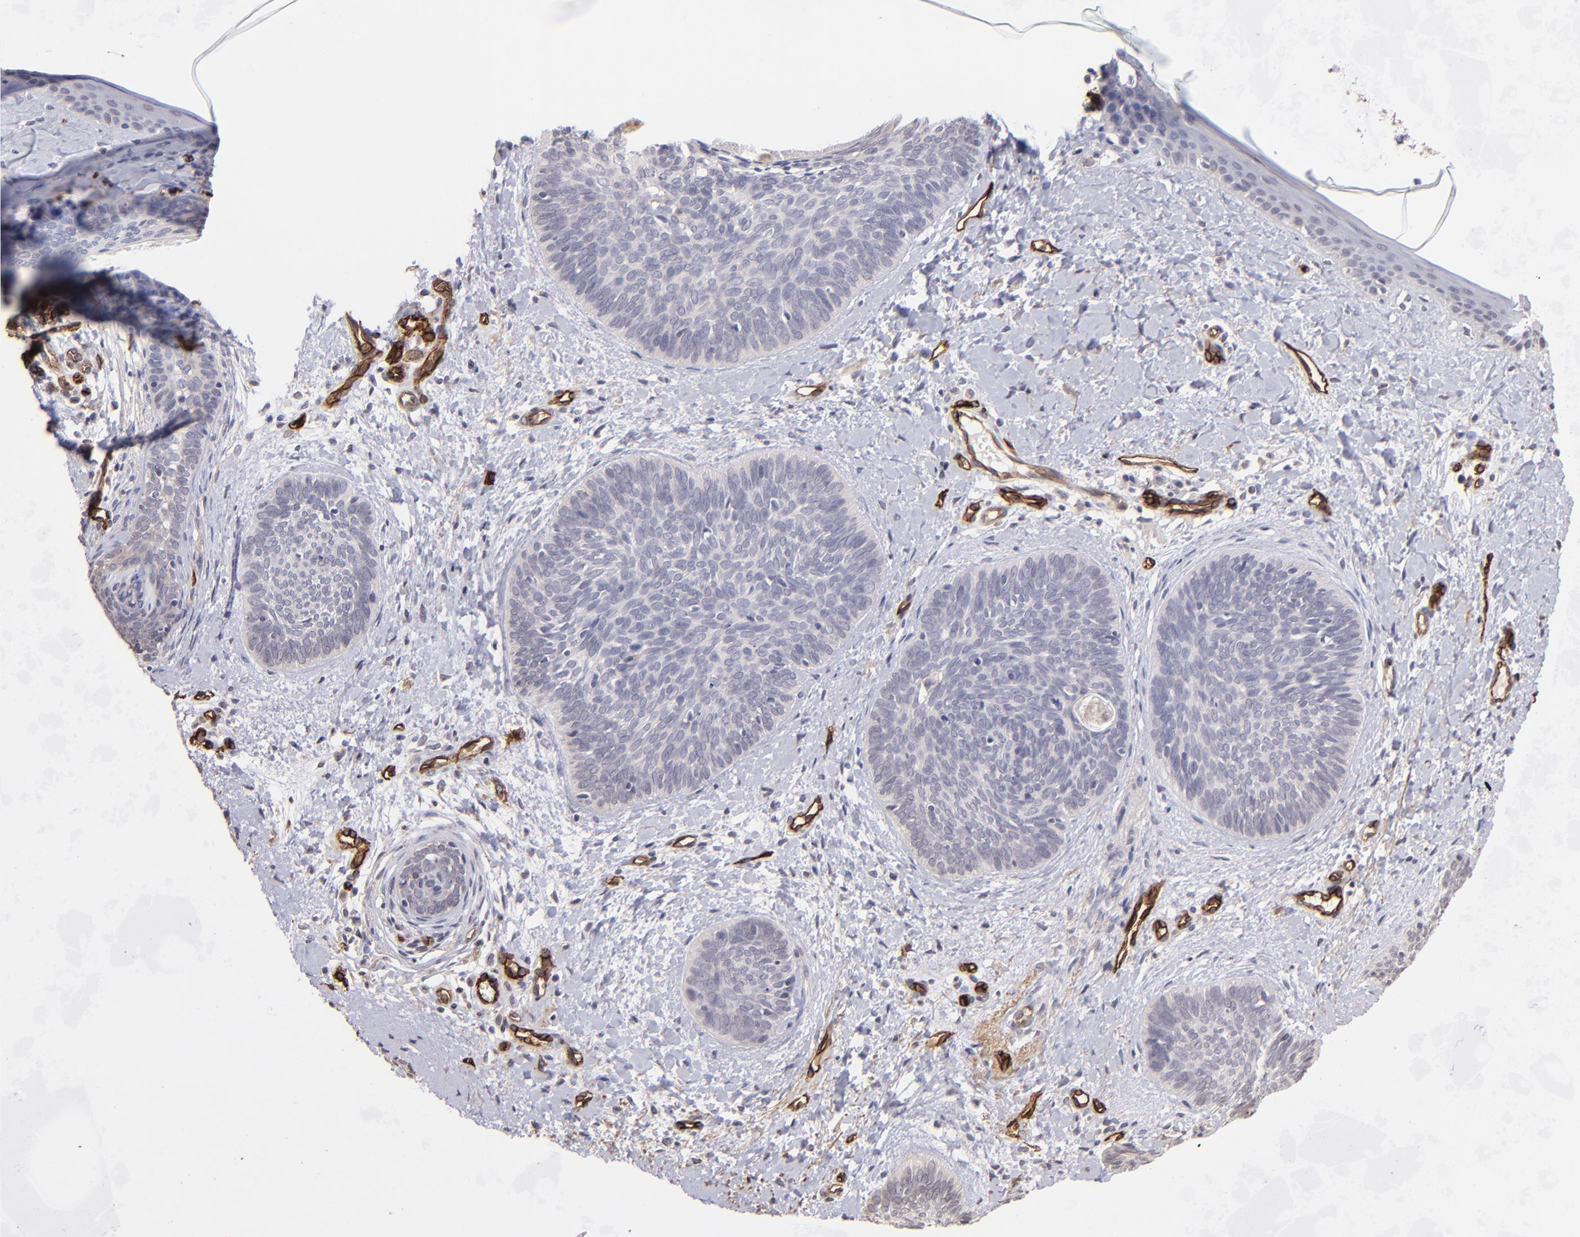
{"staining": {"intensity": "negative", "quantity": "none", "location": "none"}, "tissue": "skin cancer", "cell_type": "Tumor cells", "image_type": "cancer", "snomed": [{"axis": "morphology", "description": "Basal cell carcinoma"}, {"axis": "topography", "description": "Skin"}], "caption": "This is an immunohistochemistry (IHC) micrograph of skin cancer. There is no positivity in tumor cells.", "gene": "DYSF", "patient": {"sex": "female", "age": 81}}